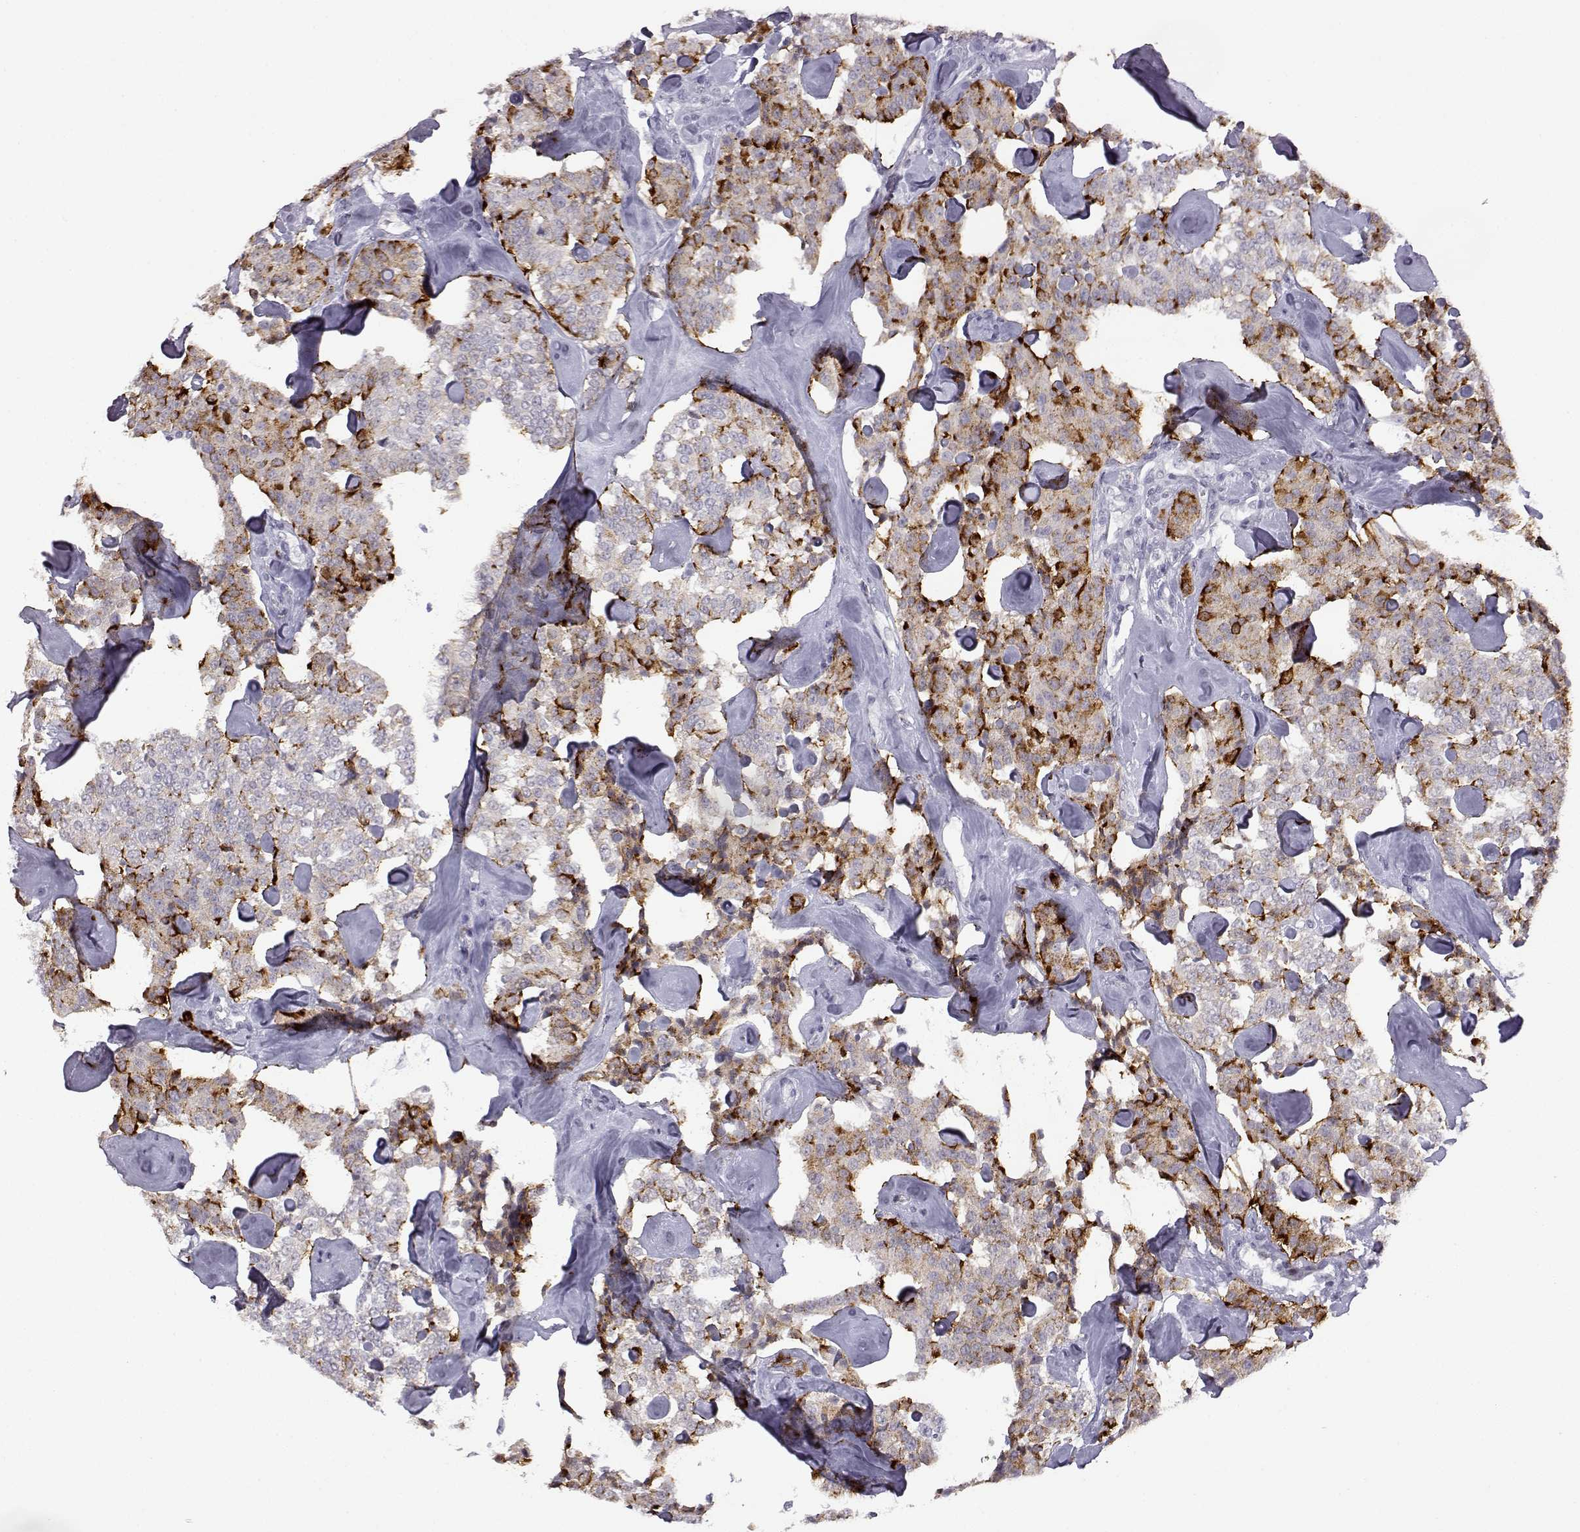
{"staining": {"intensity": "strong", "quantity": "25%-75%", "location": "cytoplasmic/membranous"}, "tissue": "carcinoid", "cell_type": "Tumor cells", "image_type": "cancer", "snomed": [{"axis": "morphology", "description": "Carcinoid, malignant, NOS"}, {"axis": "topography", "description": "Pancreas"}], "caption": "A histopathology image of carcinoid (malignant) stained for a protein displays strong cytoplasmic/membranous brown staining in tumor cells.", "gene": "VGF", "patient": {"sex": "male", "age": 41}}